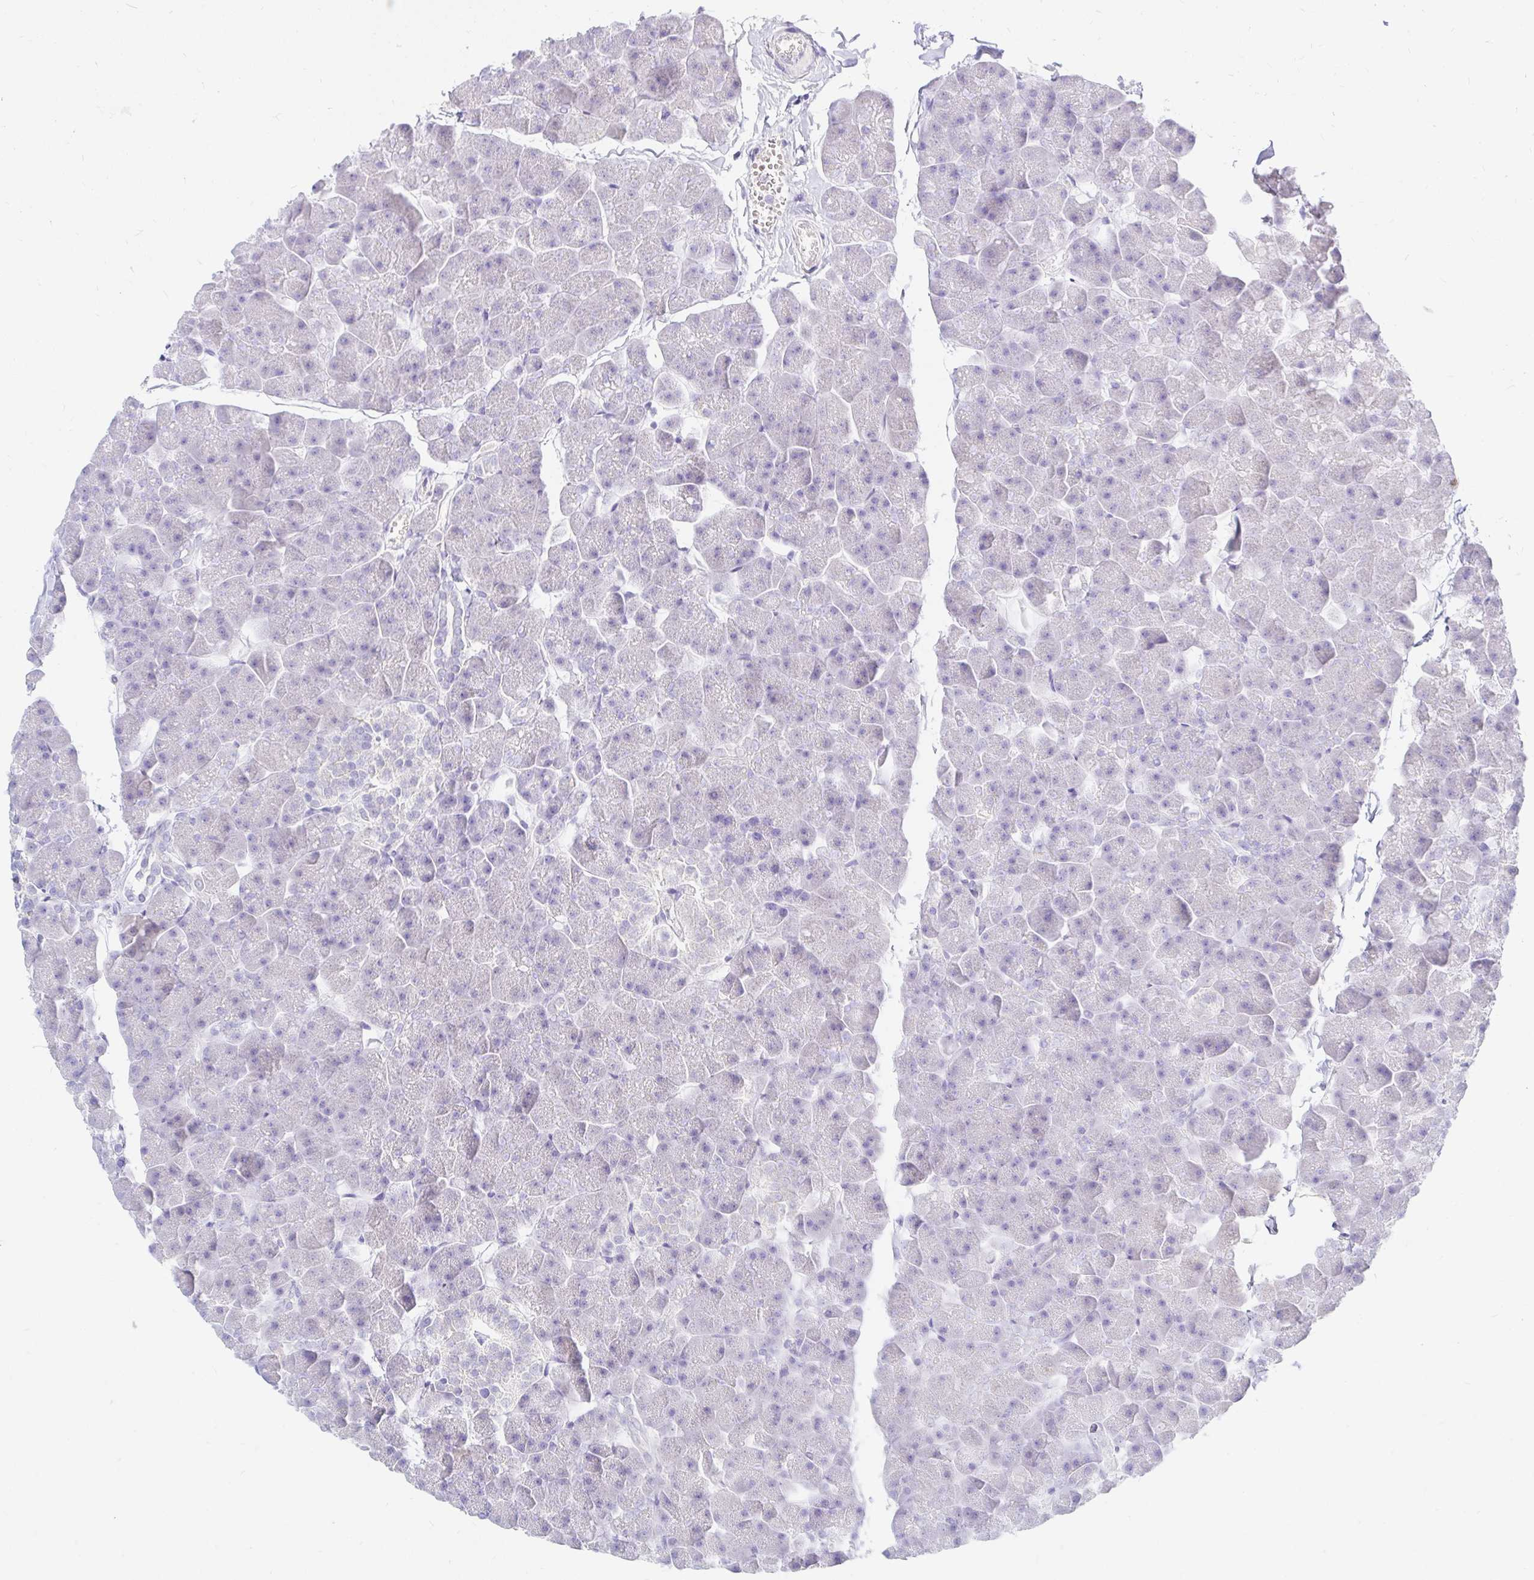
{"staining": {"intensity": "negative", "quantity": "none", "location": "none"}, "tissue": "pancreas", "cell_type": "Exocrine glandular cells", "image_type": "normal", "snomed": [{"axis": "morphology", "description": "Normal tissue, NOS"}, {"axis": "topography", "description": "Pancreas"}], "caption": "Exocrine glandular cells are negative for brown protein staining in unremarkable pancreas. The staining was performed using DAB to visualize the protein expression in brown, while the nuclei were stained in blue with hematoxylin (Magnification: 20x).", "gene": "NR2E1", "patient": {"sex": "male", "age": 35}}